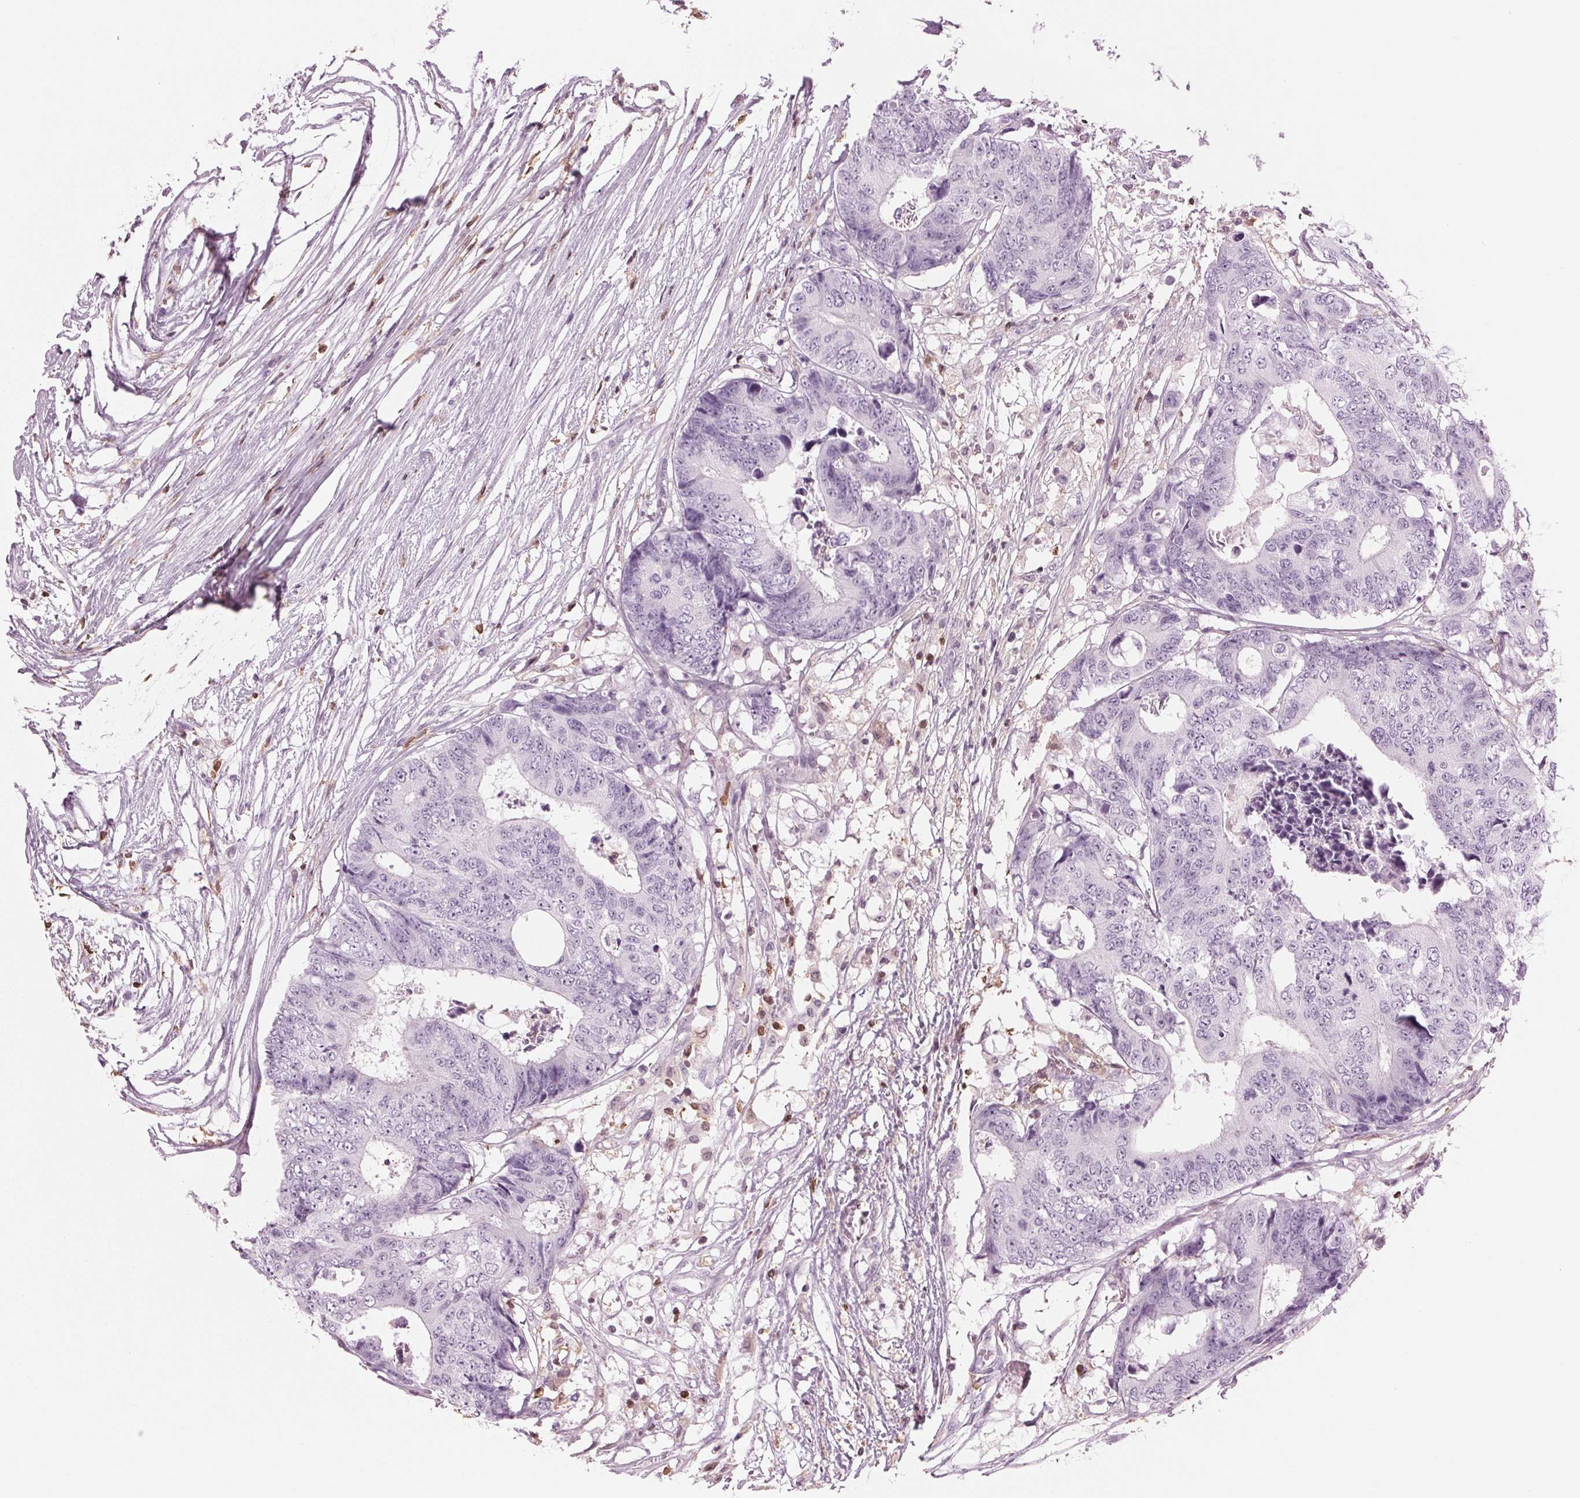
{"staining": {"intensity": "negative", "quantity": "none", "location": "none"}, "tissue": "colorectal cancer", "cell_type": "Tumor cells", "image_type": "cancer", "snomed": [{"axis": "morphology", "description": "Adenocarcinoma, NOS"}, {"axis": "topography", "description": "Colon"}], "caption": "Protein analysis of colorectal cancer displays no significant positivity in tumor cells. Brightfield microscopy of immunohistochemistry stained with DAB (brown) and hematoxylin (blue), captured at high magnification.", "gene": "BTLA", "patient": {"sex": "female", "age": 48}}